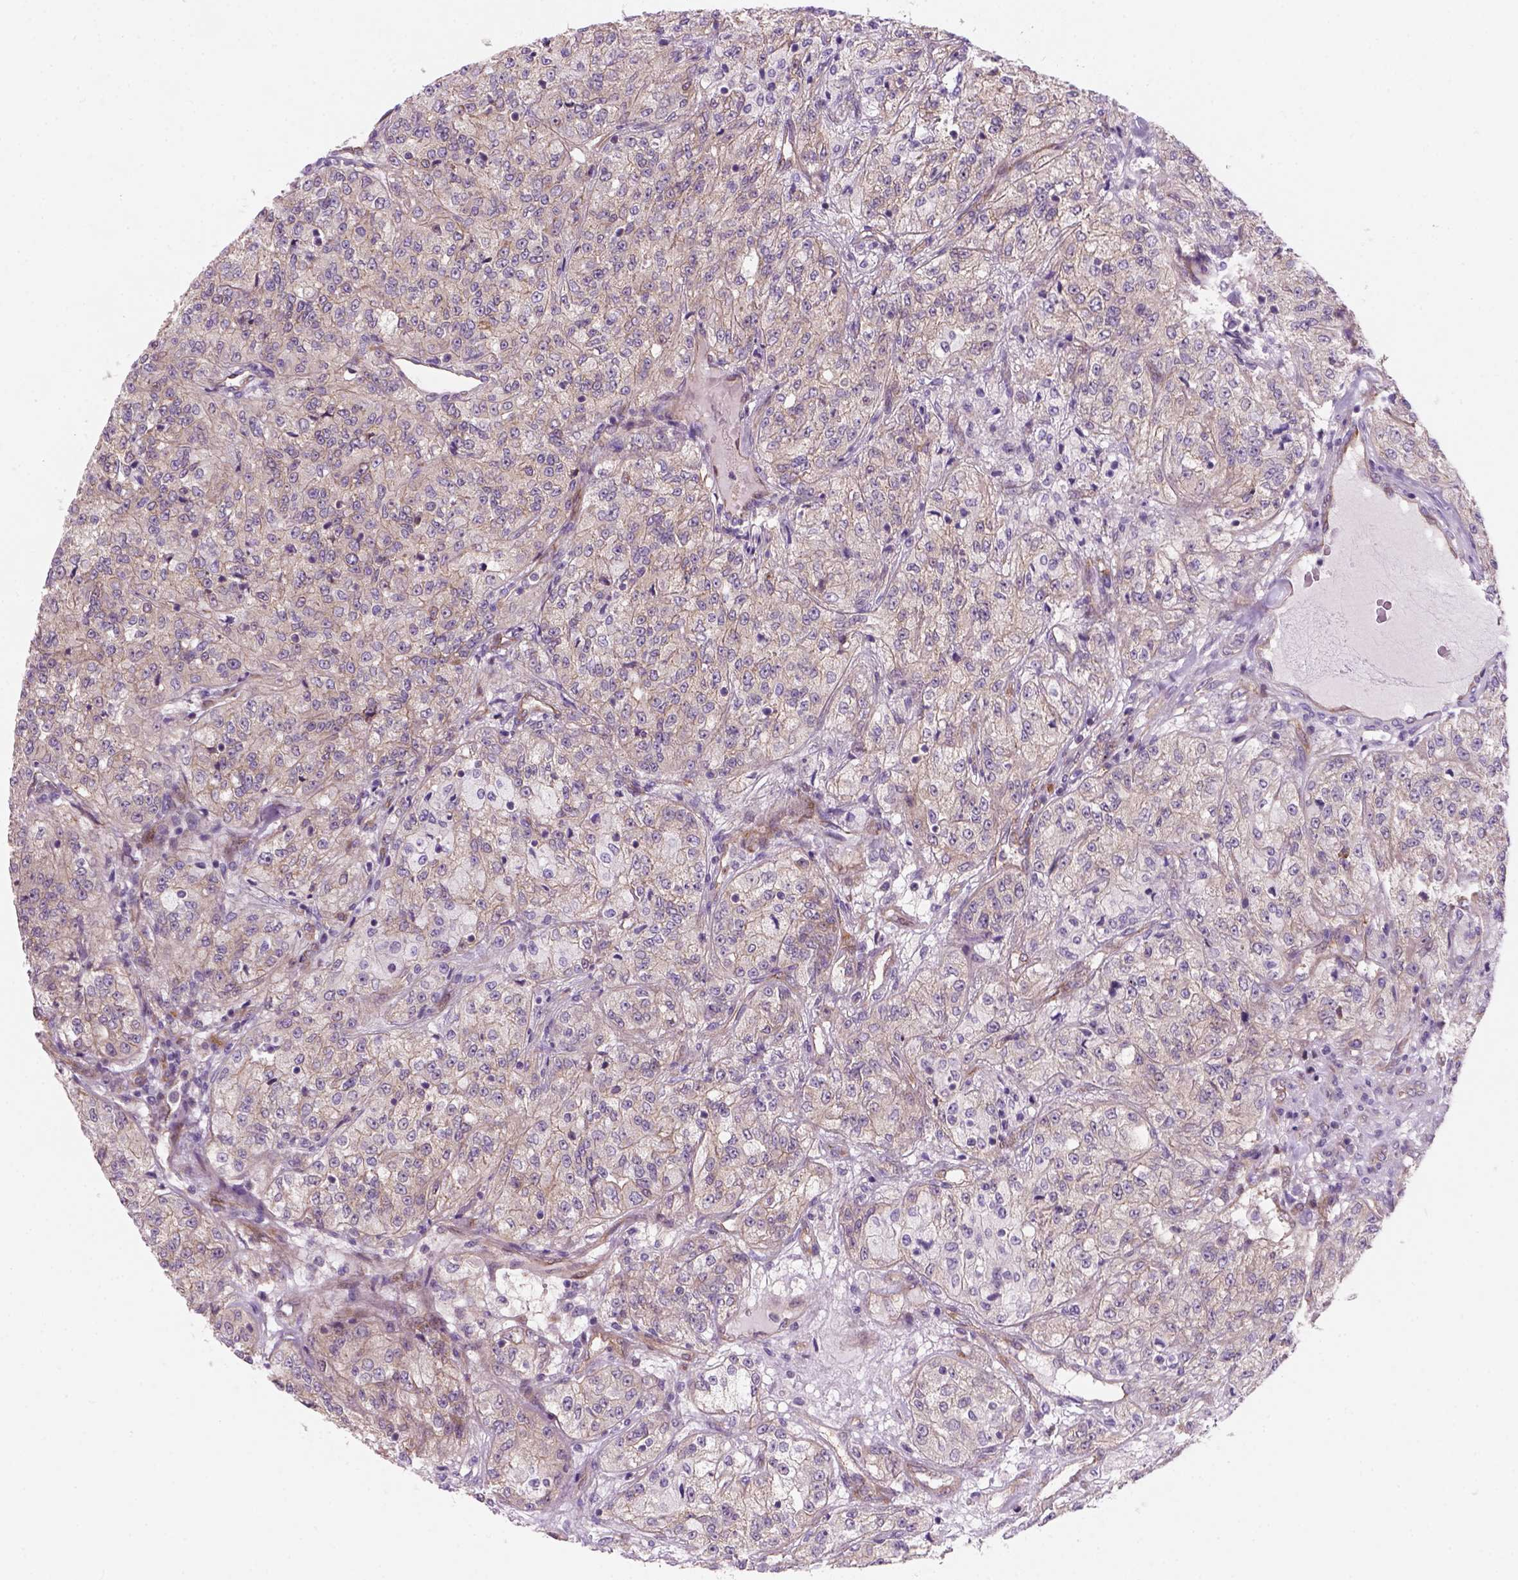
{"staining": {"intensity": "weak", "quantity": ">75%", "location": "cytoplasmic/membranous"}, "tissue": "renal cancer", "cell_type": "Tumor cells", "image_type": "cancer", "snomed": [{"axis": "morphology", "description": "Adenocarcinoma, NOS"}, {"axis": "topography", "description": "Kidney"}], "caption": "Renal cancer (adenocarcinoma) stained with a brown dye shows weak cytoplasmic/membranous positive staining in approximately >75% of tumor cells.", "gene": "VSTM5", "patient": {"sex": "female", "age": 63}}